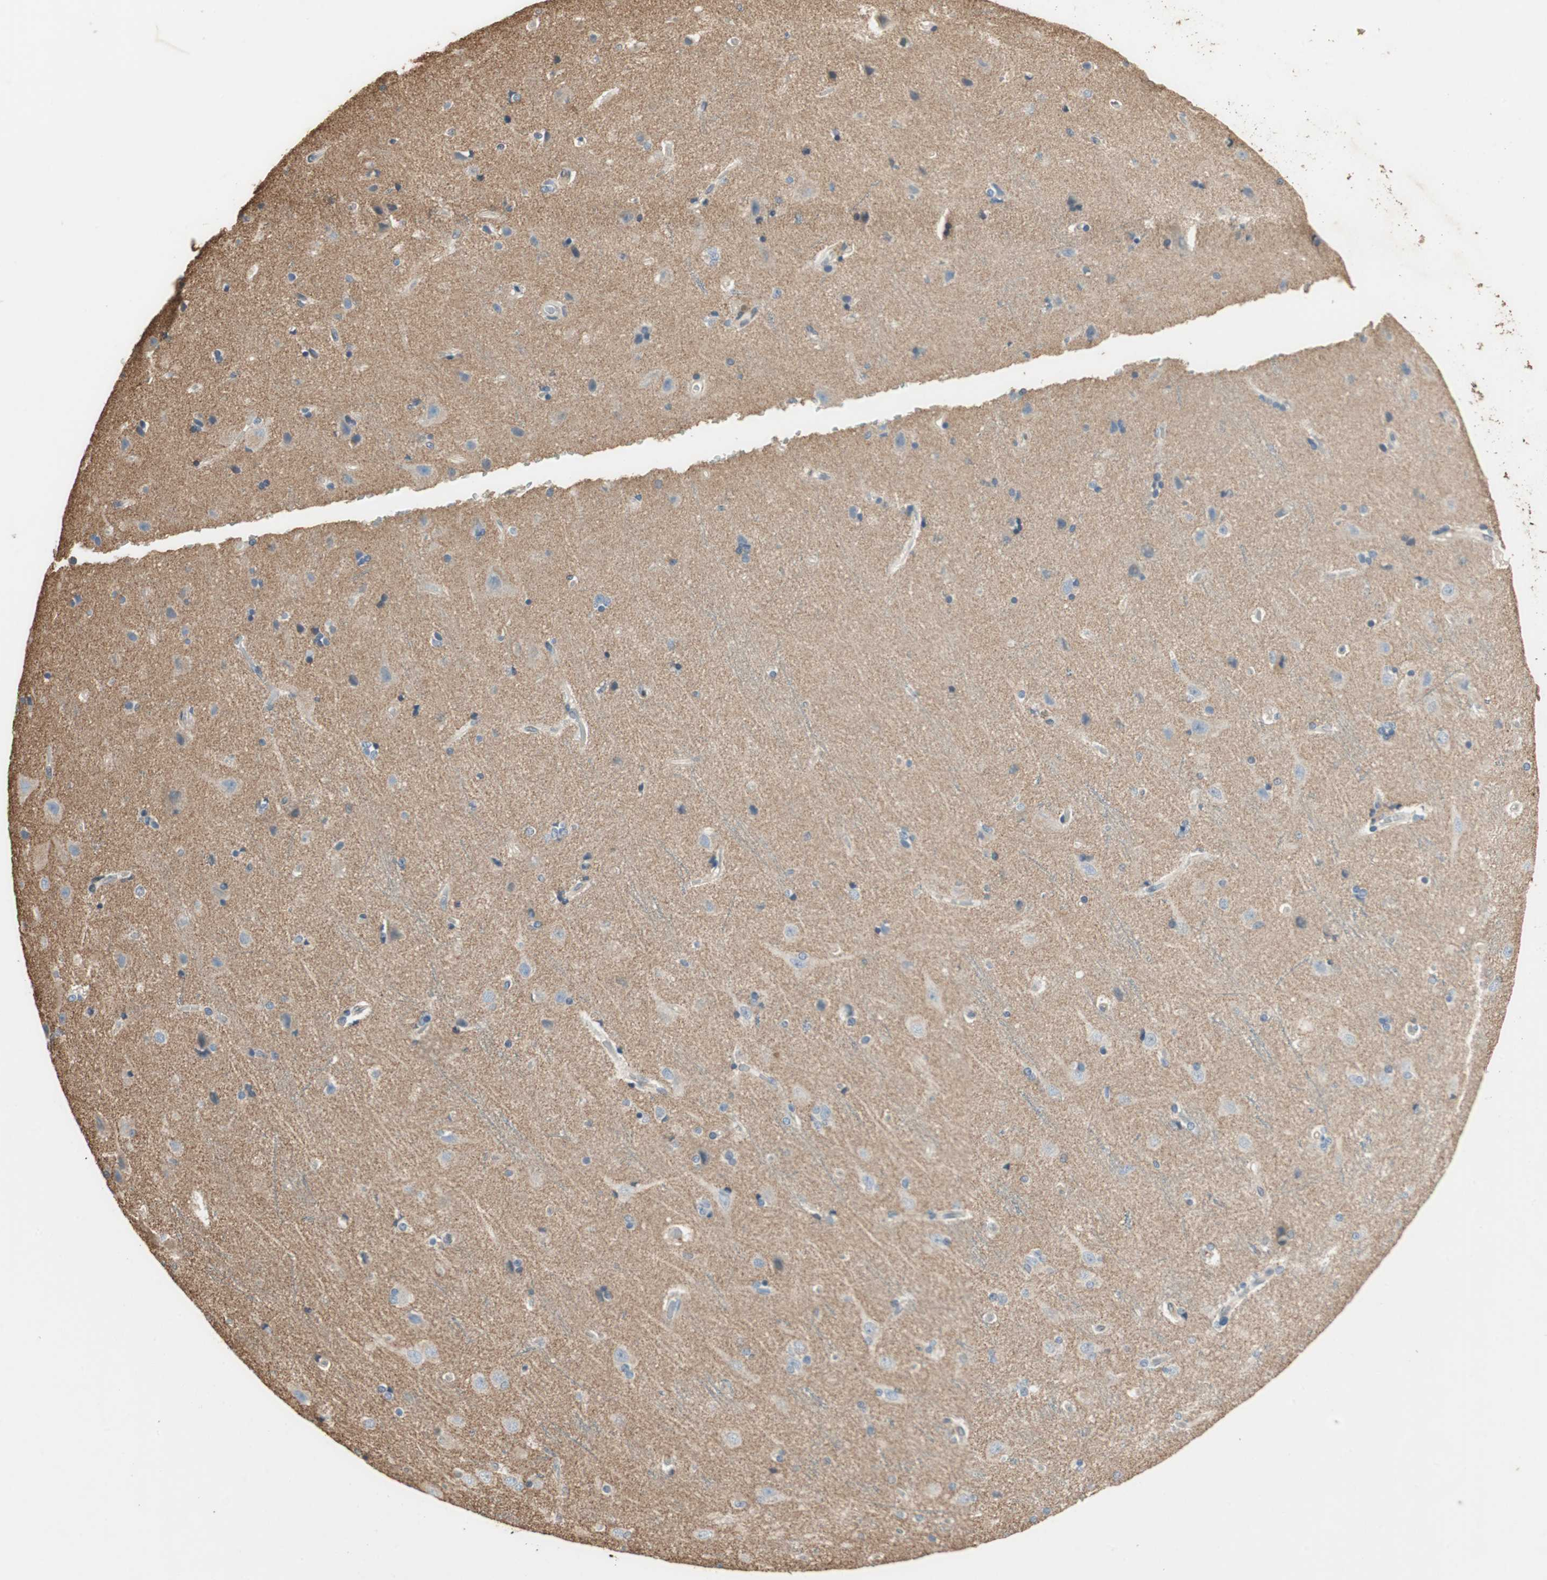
{"staining": {"intensity": "negative", "quantity": "none", "location": "none"}, "tissue": "cerebral cortex", "cell_type": "Endothelial cells", "image_type": "normal", "snomed": [{"axis": "morphology", "description": "Normal tissue, NOS"}, {"axis": "topography", "description": "Cerebral cortex"}], "caption": "Cerebral cortex was stained to show a protein in brown. There is no significant staining in endothelial cells. (DAB IHC, high magnification).", "gene": "SERPINB5", "patient": {"sex": "female", "age": 54}}